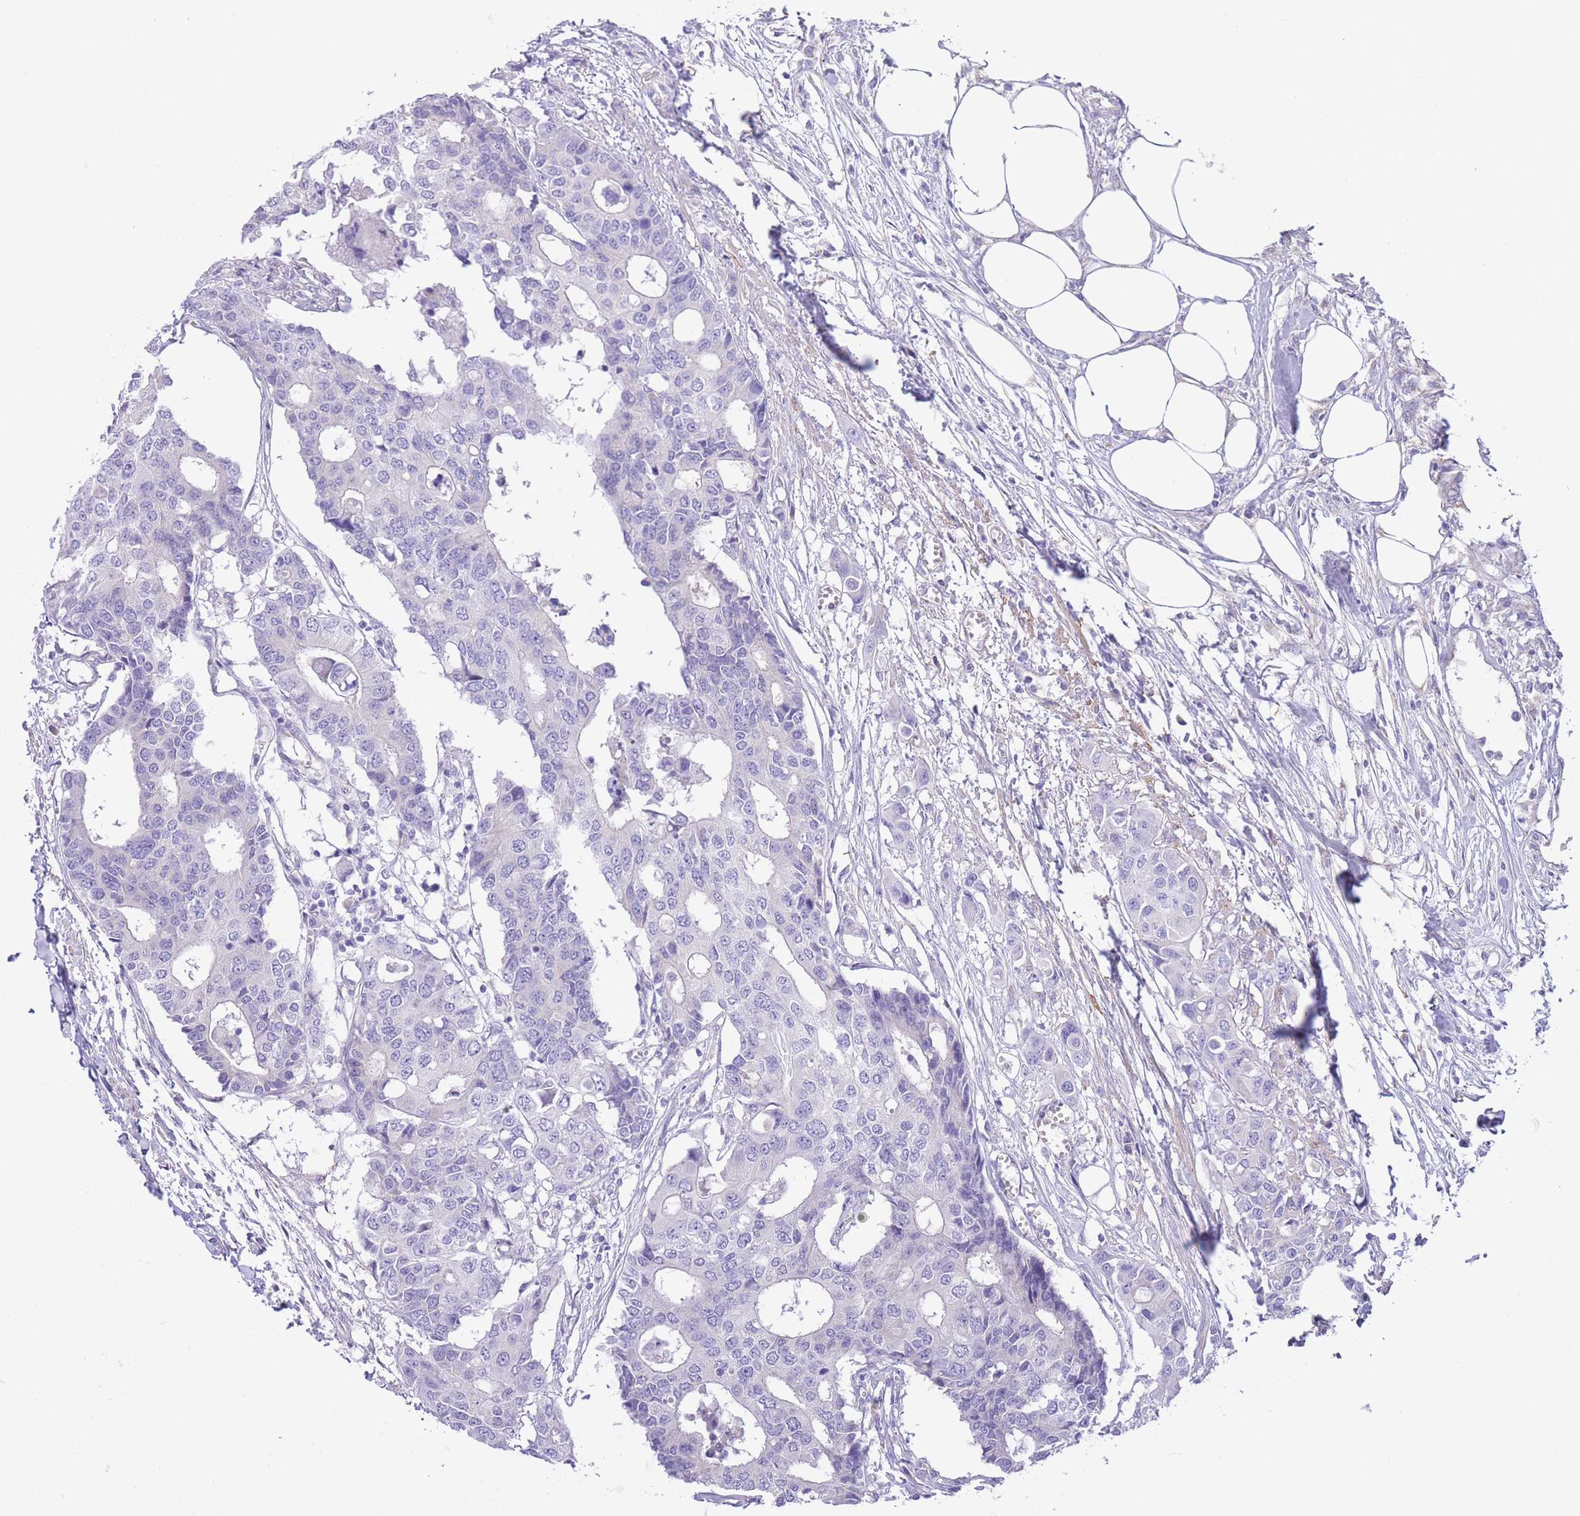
{"staining": {"intensity": "negative", "quantity": "none", "location": "none"}, "tissue": "colorectal cancer", "cell_type": "Tumor cells", "image_type": "cancer", "snomed": [{"axis": "morphology", "description": "Adenocarcinoma, NOS"}, {"axis": "topography", "description": "Colon"}], "caption": "Adenocarcinoma (colorectal) was stained to show a protein in brown. There is no significant staining in tumor cells.", "gene": "PGM1", "patient": {"sex": "male", "age": 77}}